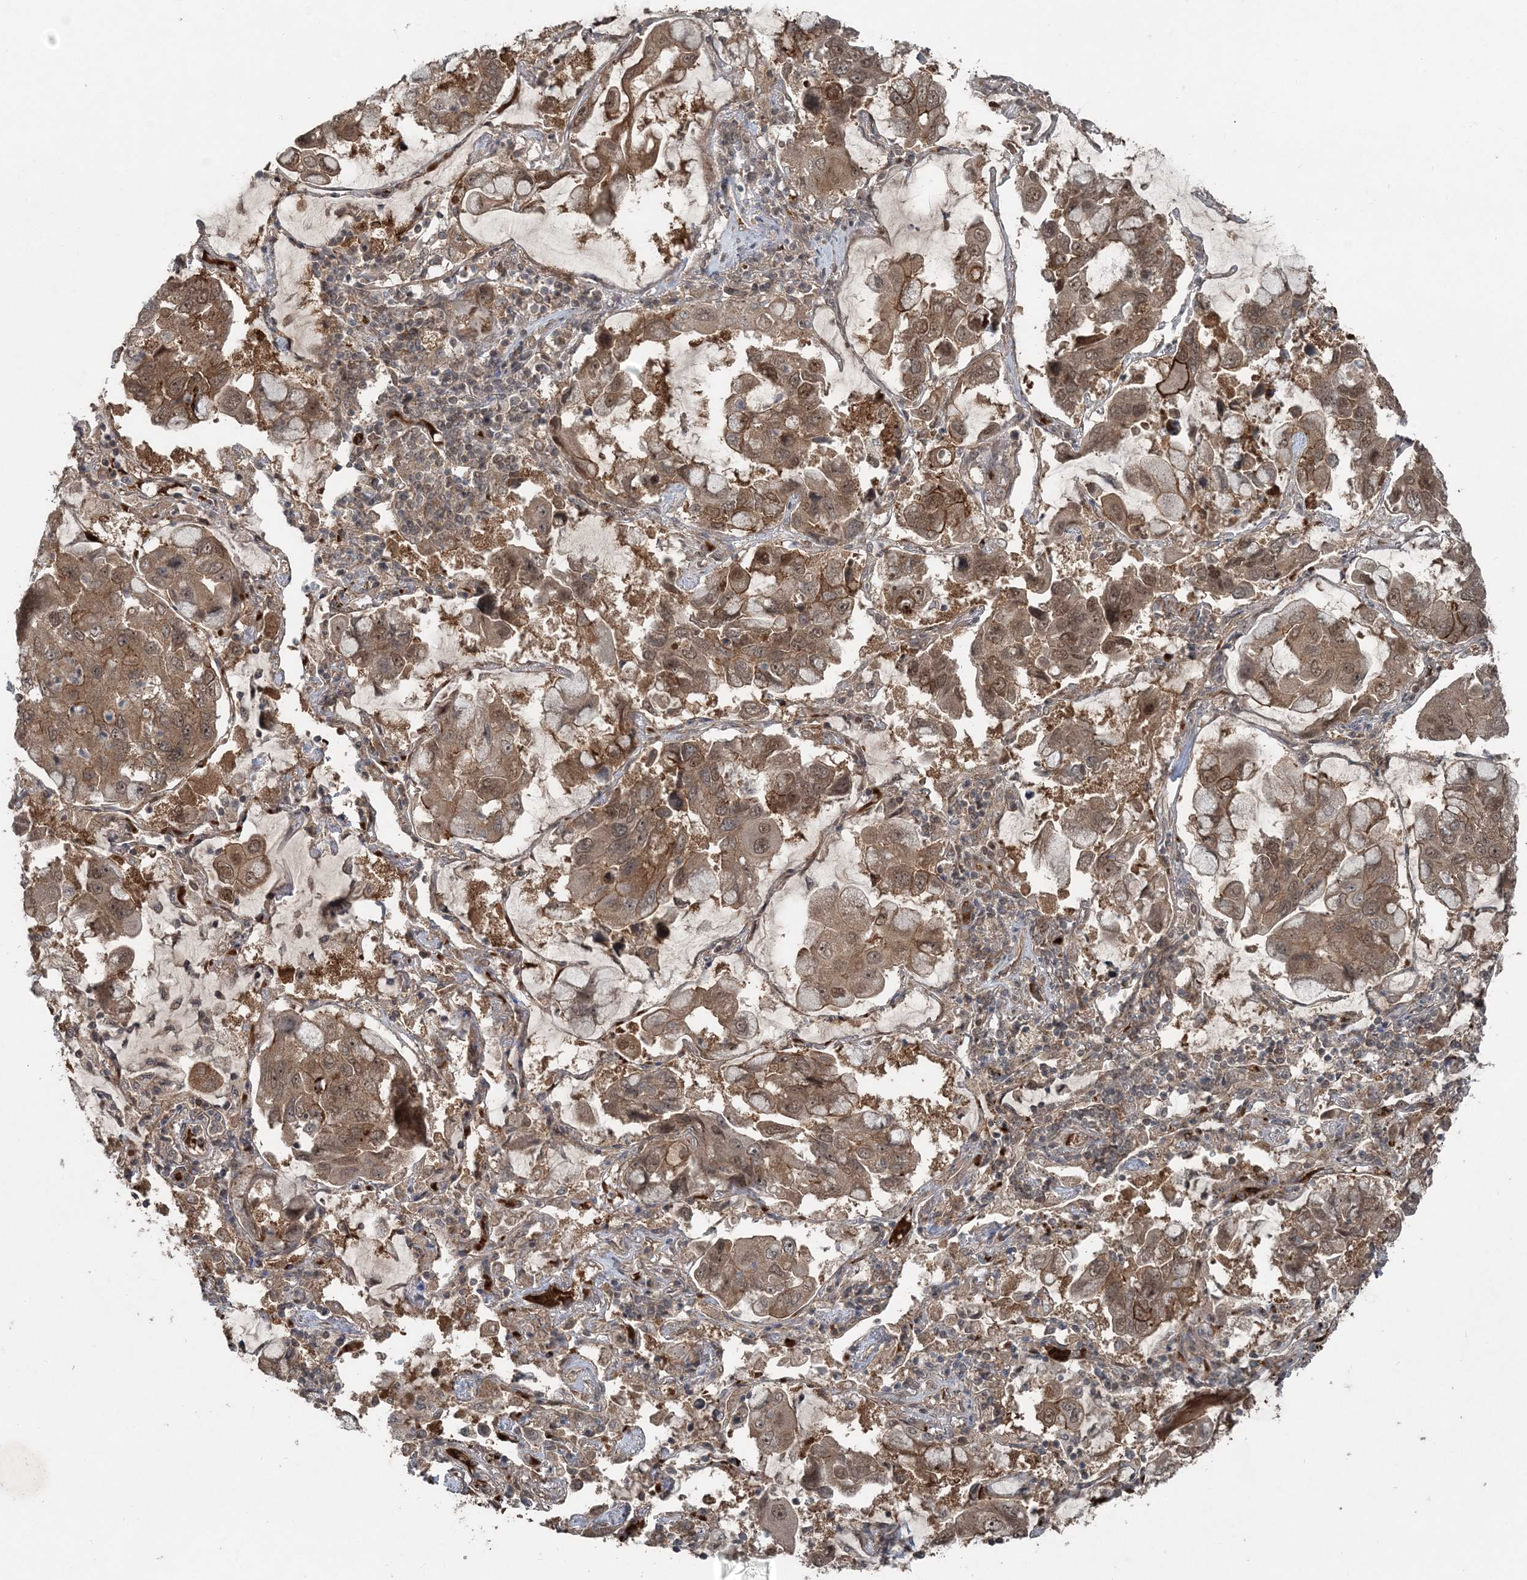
{"staining": {"intensity": "moderate", "quantity": ">75%", "location": "cytoplasmic/membranous,nuclear"}, "tissue": "lung cancer", "cell_type": "Tumor cells", "image_type": "cancer", "snomed": [{"axis": "morphology", "description": "Adenocarcinoma, NOS"}, {"axis": "topography", "description": "Lung"}], "caption": "Immunohistochemistry micrograph of neoplastic tissue: human lung adenocarcinoma stained using immunohistochemistry (IHC) reveals medium levels of moderate protein expression localized specifically in the cytoplasmic/membranous and nuclear of tumor cells, appearing as a cytoplasmic/membranous and nuclear brown color.", "gene": "FBXL17", "patient": {"sex": "male", "age": 64}}